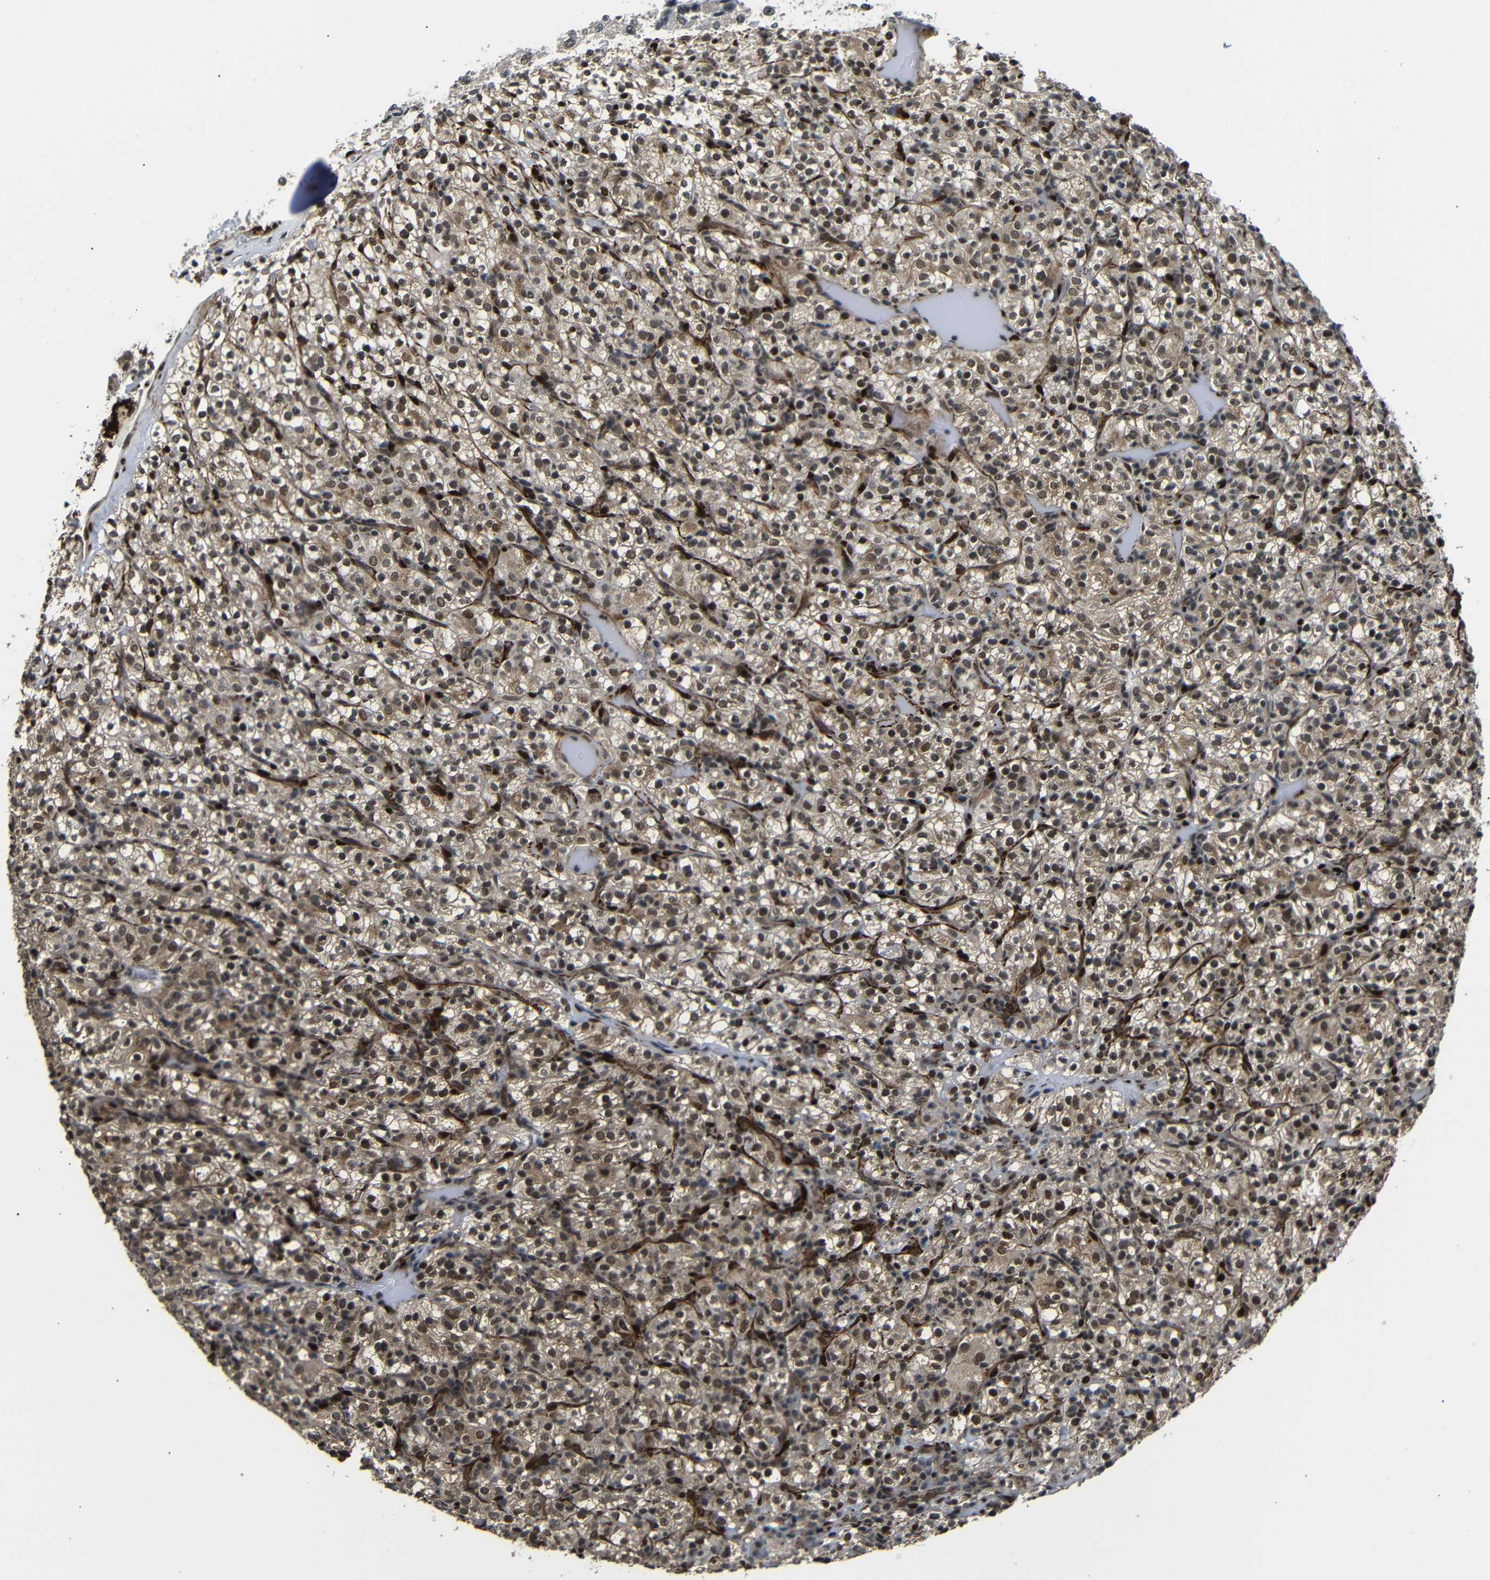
{"staining": {"intensity": "moderate", "quantity": ">75%", "location": "cytoplasmic/membranous,nuclear"}, "tissue": "renal cancer", "cell_type": "Tumor cells", "image_type": "cancer", "snomed": [{"axis": "morphology", "description": "Normal tissue, NOS"}, {"axis": "morphology", "description": "Adenocarcinoma, NOS"}, {"axis": "topography", "description": "Kidney"}], "caption": "Moderate cytoplasmic/membranous and nuclear positivity for a protein is present in approximately >75% of tumor cells of adenocarcinoma (renal) using IHC.", "gene": "TBX2", "patient": {"sex": "female", "age": 72}}